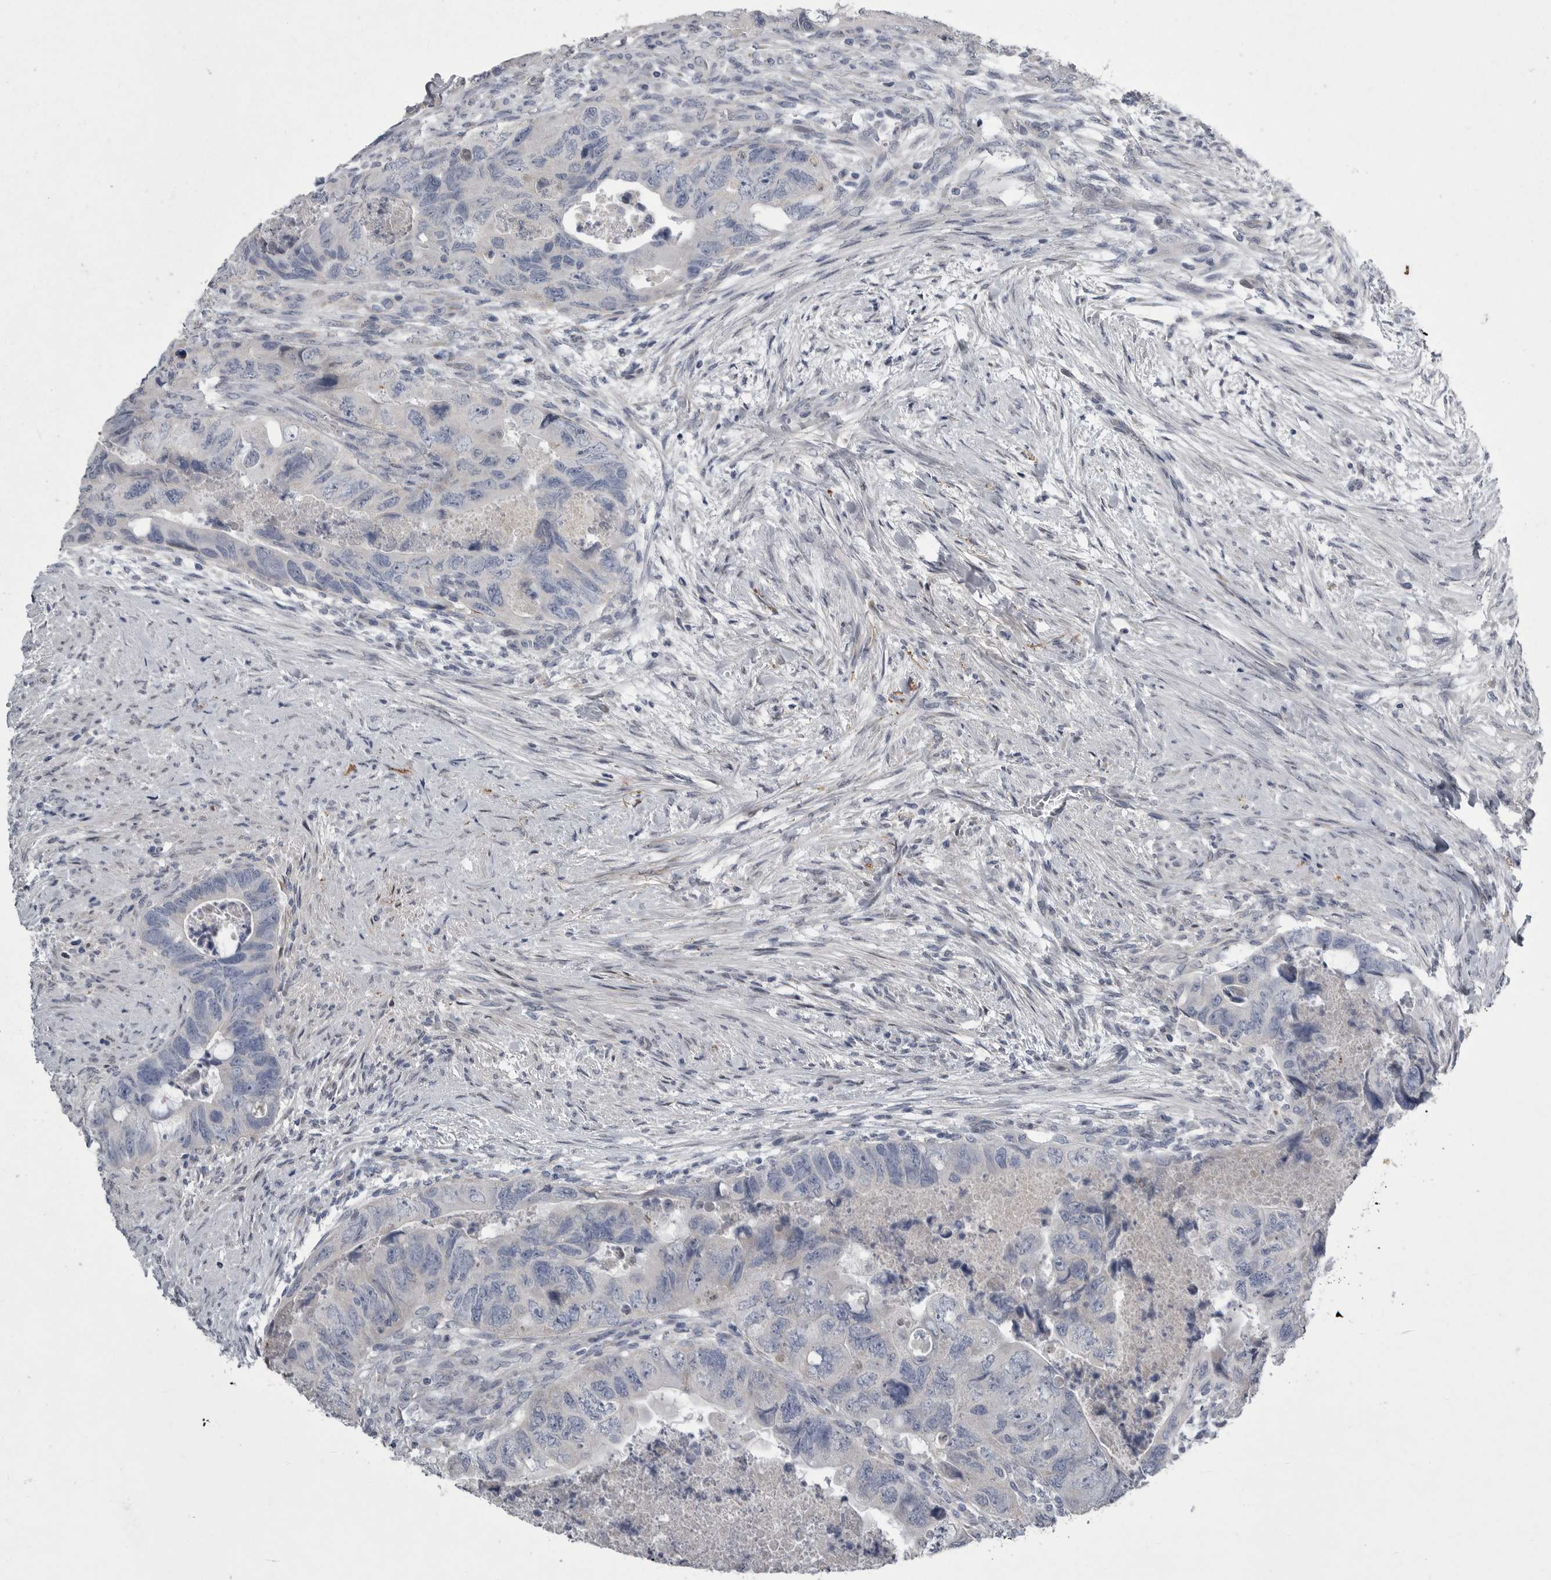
{"staining": {"intensity": "negative", "quantity": "none", "location": "none"}, "tissue": "colorectal cancer", "cell_type": "Tumor cells", "image_type": "cancer", "snomed": [{"axis": "morphology", "description": "Adenocarcinoma, NOS"}, {"axis": "topography", "description": "Rectum"}], "caption": "DAB (3,3'-diaminobenzidine) immunohistochemical staining of colorectal adenocarcinoma shows no significant positivity in tumor cells.", "gene": "CRP", "patient": {"sex": "male", "age": 63}}